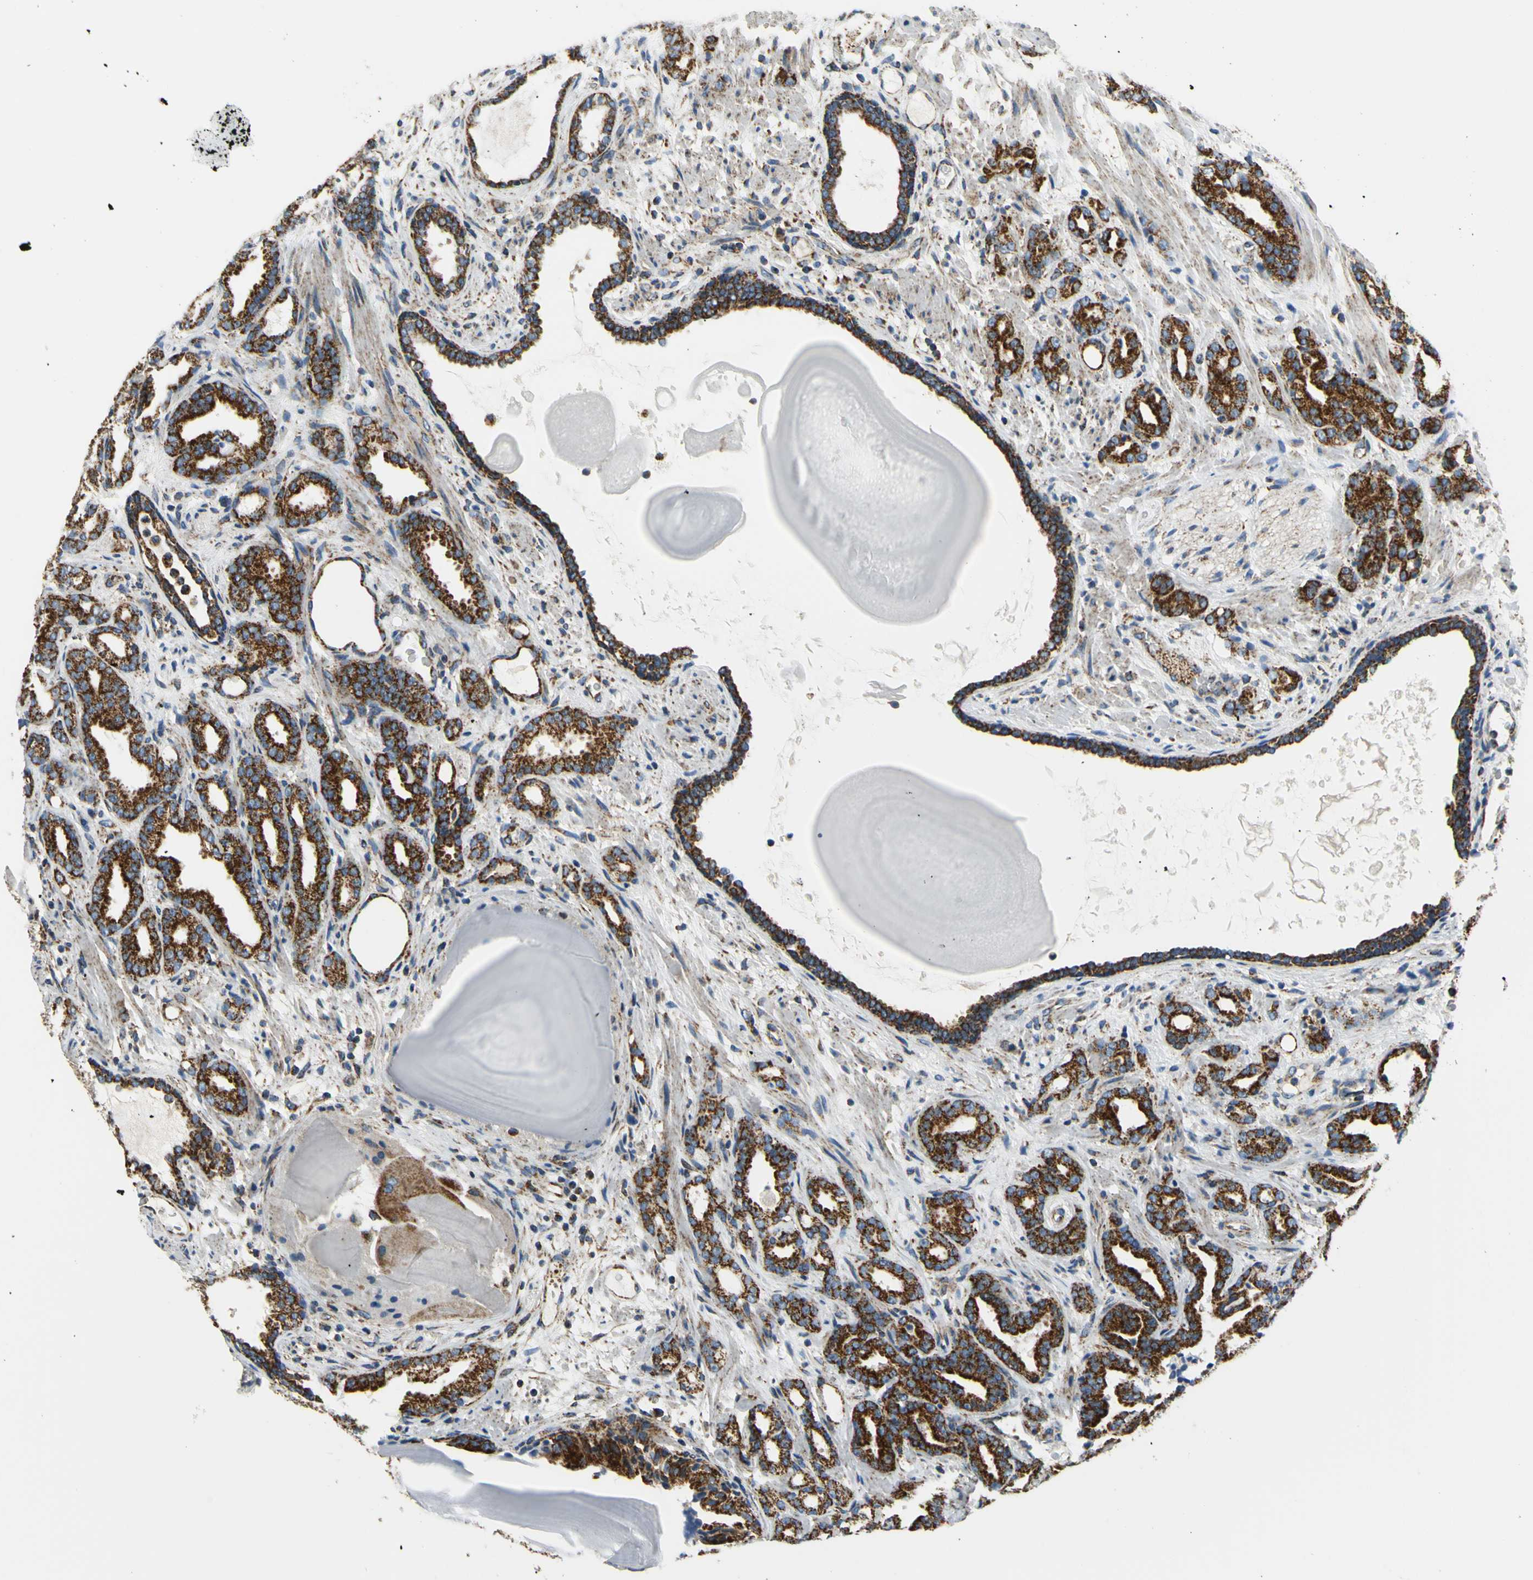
{"staining": {"intensity": "strong", "quantity": ">75%", "location": "cytoplasmic/membranous"}, "tissue": "prostate cancer", "cell_type": "Tumor cells", "image_type": "cancer", "snomed": [{"axis": "morphology", "description": "Adenocarcinoma, Low grade"}, {"axis": "topography", "description": "Prostate"}], "caption": "Prostate low-grade adenocarcinoma was stained to show a protein in brown. There is high levels of strong cytoplasmic/membranous staining in approximately >75% of tumor cells.", "gene": "MAVS", "patient": {"sex": "male", "age": 63}}